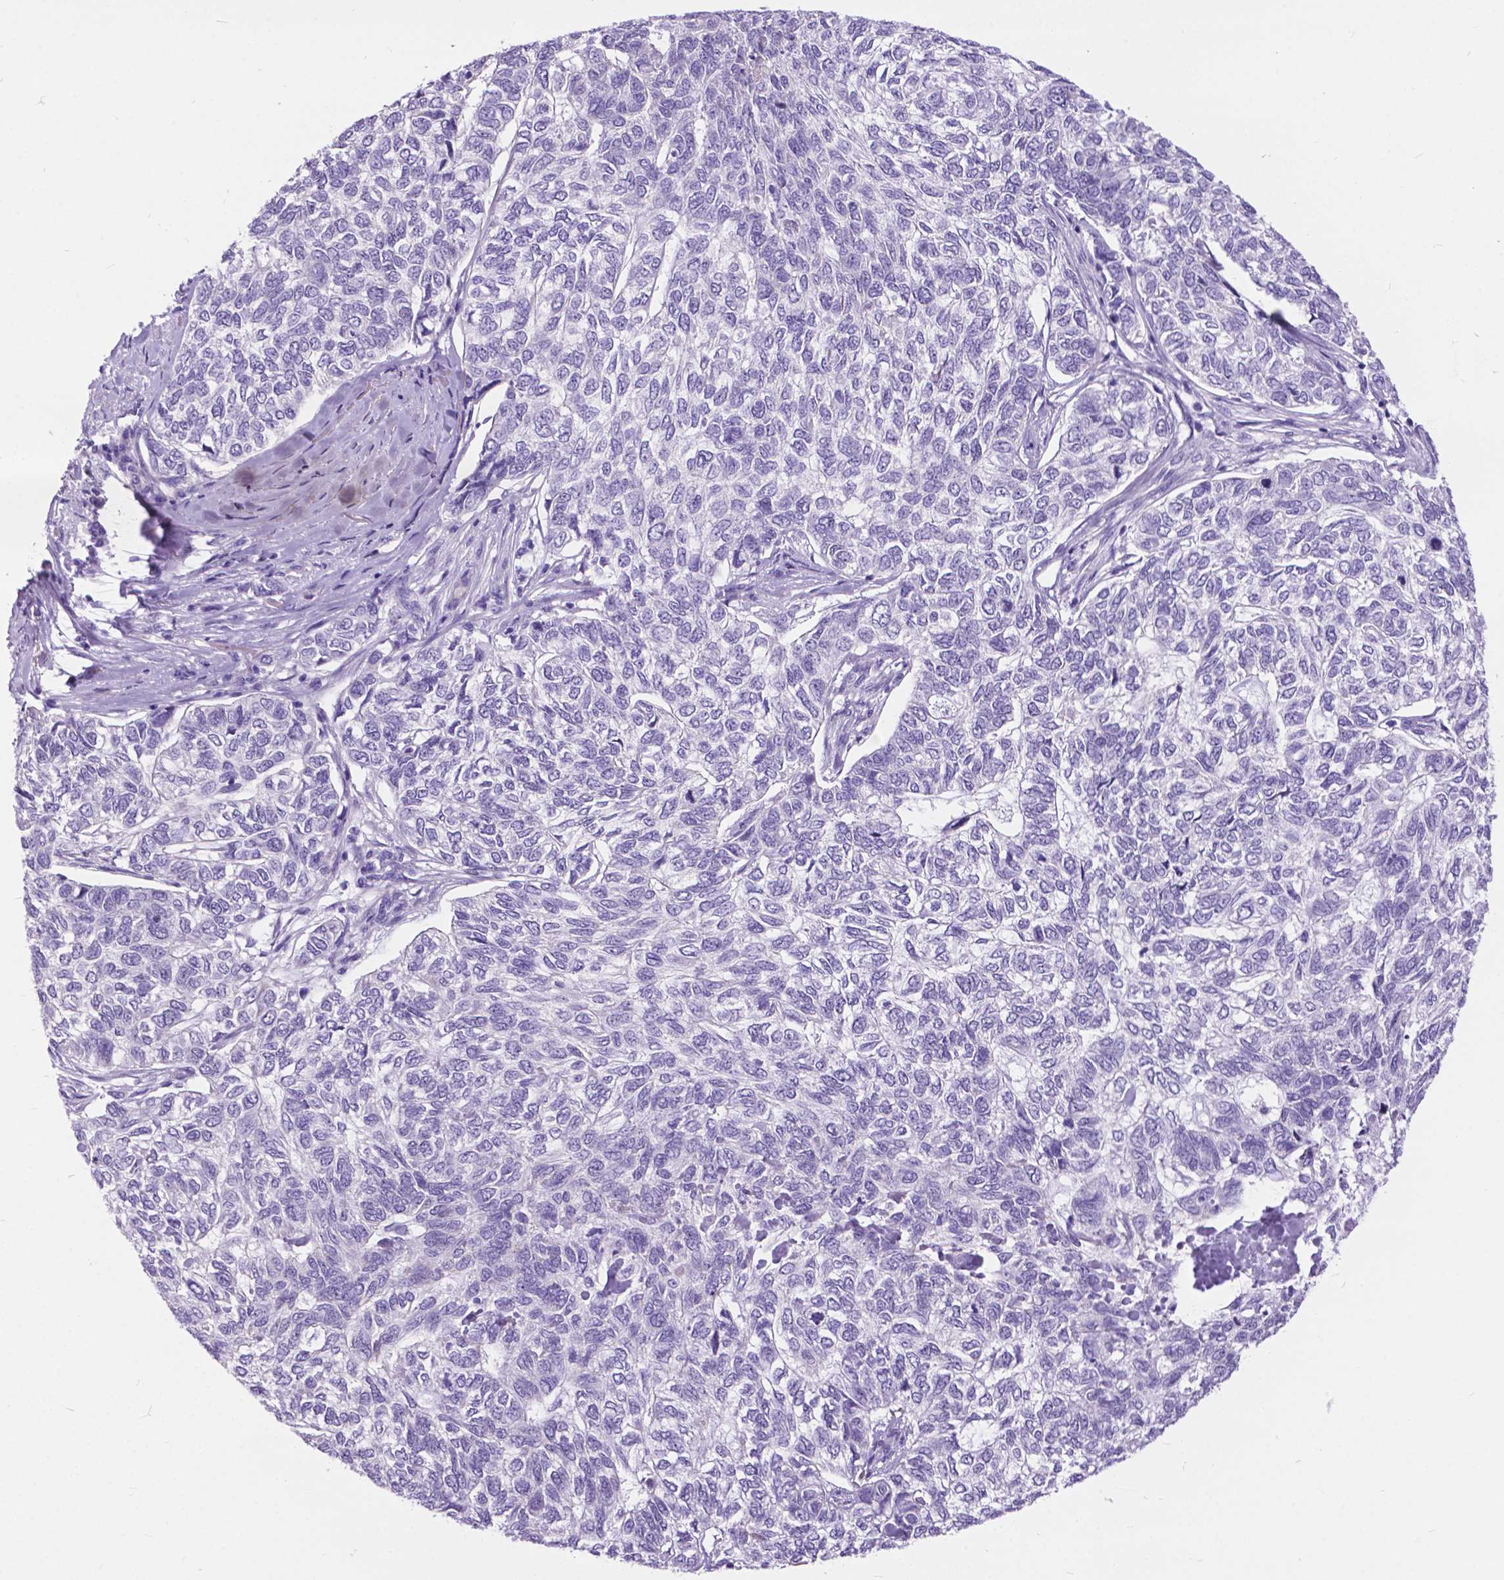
{"staining": {"intensity": "negative", "quantity": "none", "location": "none"}, "tissue": "skin cancer", "cell_type": "Tumor cells", "image_type": "cancer", "snomed": [{"axis": "morphology", "description": "Basal cell carcinoma"}, {"axis": "topography", "description": "Skin"}], "caption": "Photomicrograph shows no significant protein positivity in tumor cells of skin cancer.", "gene": "BSND", "patient": {"sex": "female", "age": 65}}